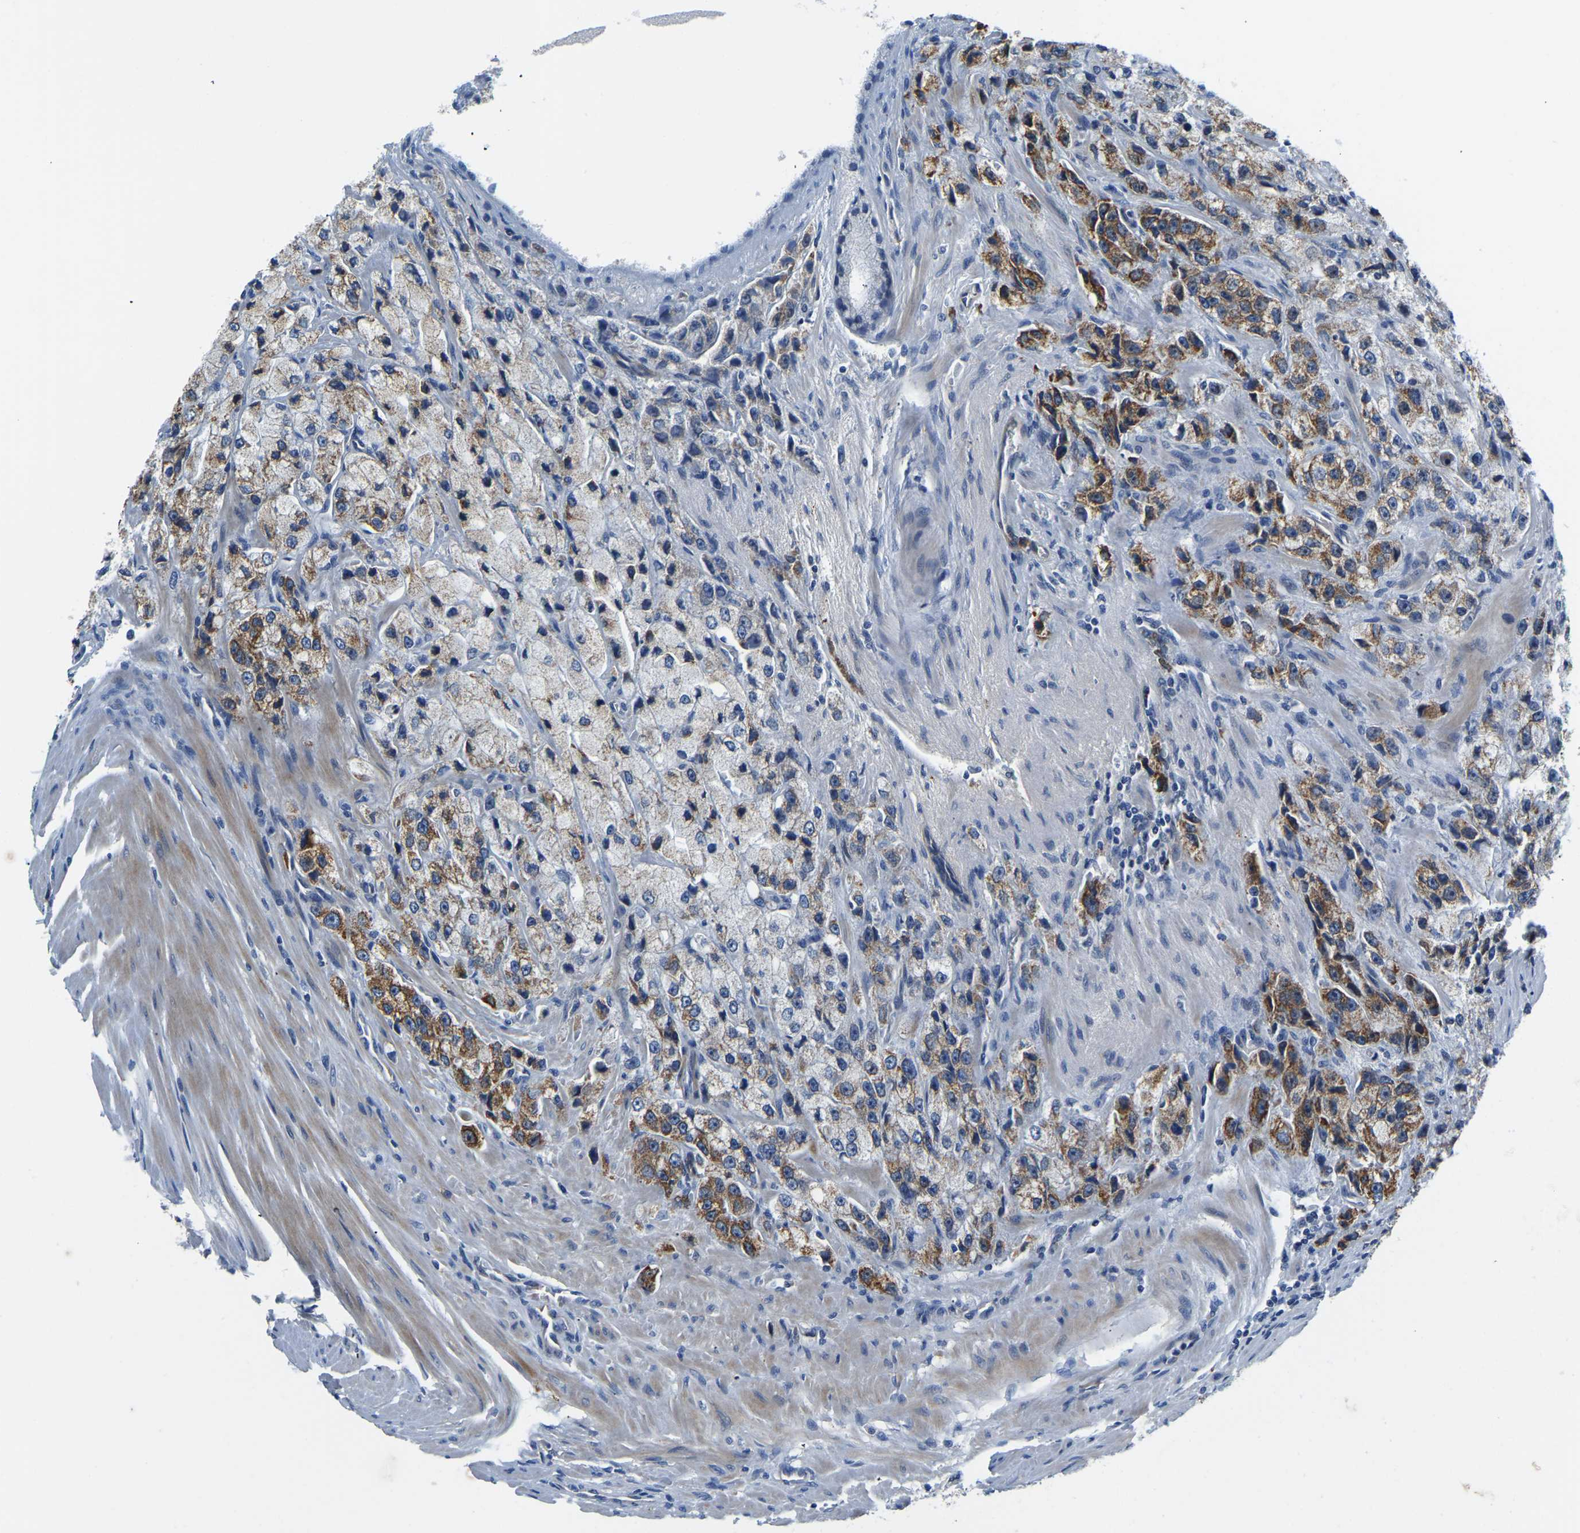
{"staining": {"intensity": "moderate", "quantity": "25%-75%", "location": "cytoplasmic/membranous"}, "tissue": "prostate cancer", "cell_type": "Tumor cells", "image_type": "cancer", "snomed": [{"axis": "morphology", "description": "Adenocarcinoma, High grade"}, {"axis": "topography", "description": "Prostate"}], "caption": "The image exhibits a brown stain indicating the presence of a protein in the cytoplasmic/membranous of tumor cells in prostate adenocarcinoma (high-grade). The staining was performed using DAB to visualize the protein expression in brown, while the nuclei were stained in blue with hematoxylin (Magnification: 20x).", "gene": "LIAS", "patient": {"sex": "male", "age": 58}}